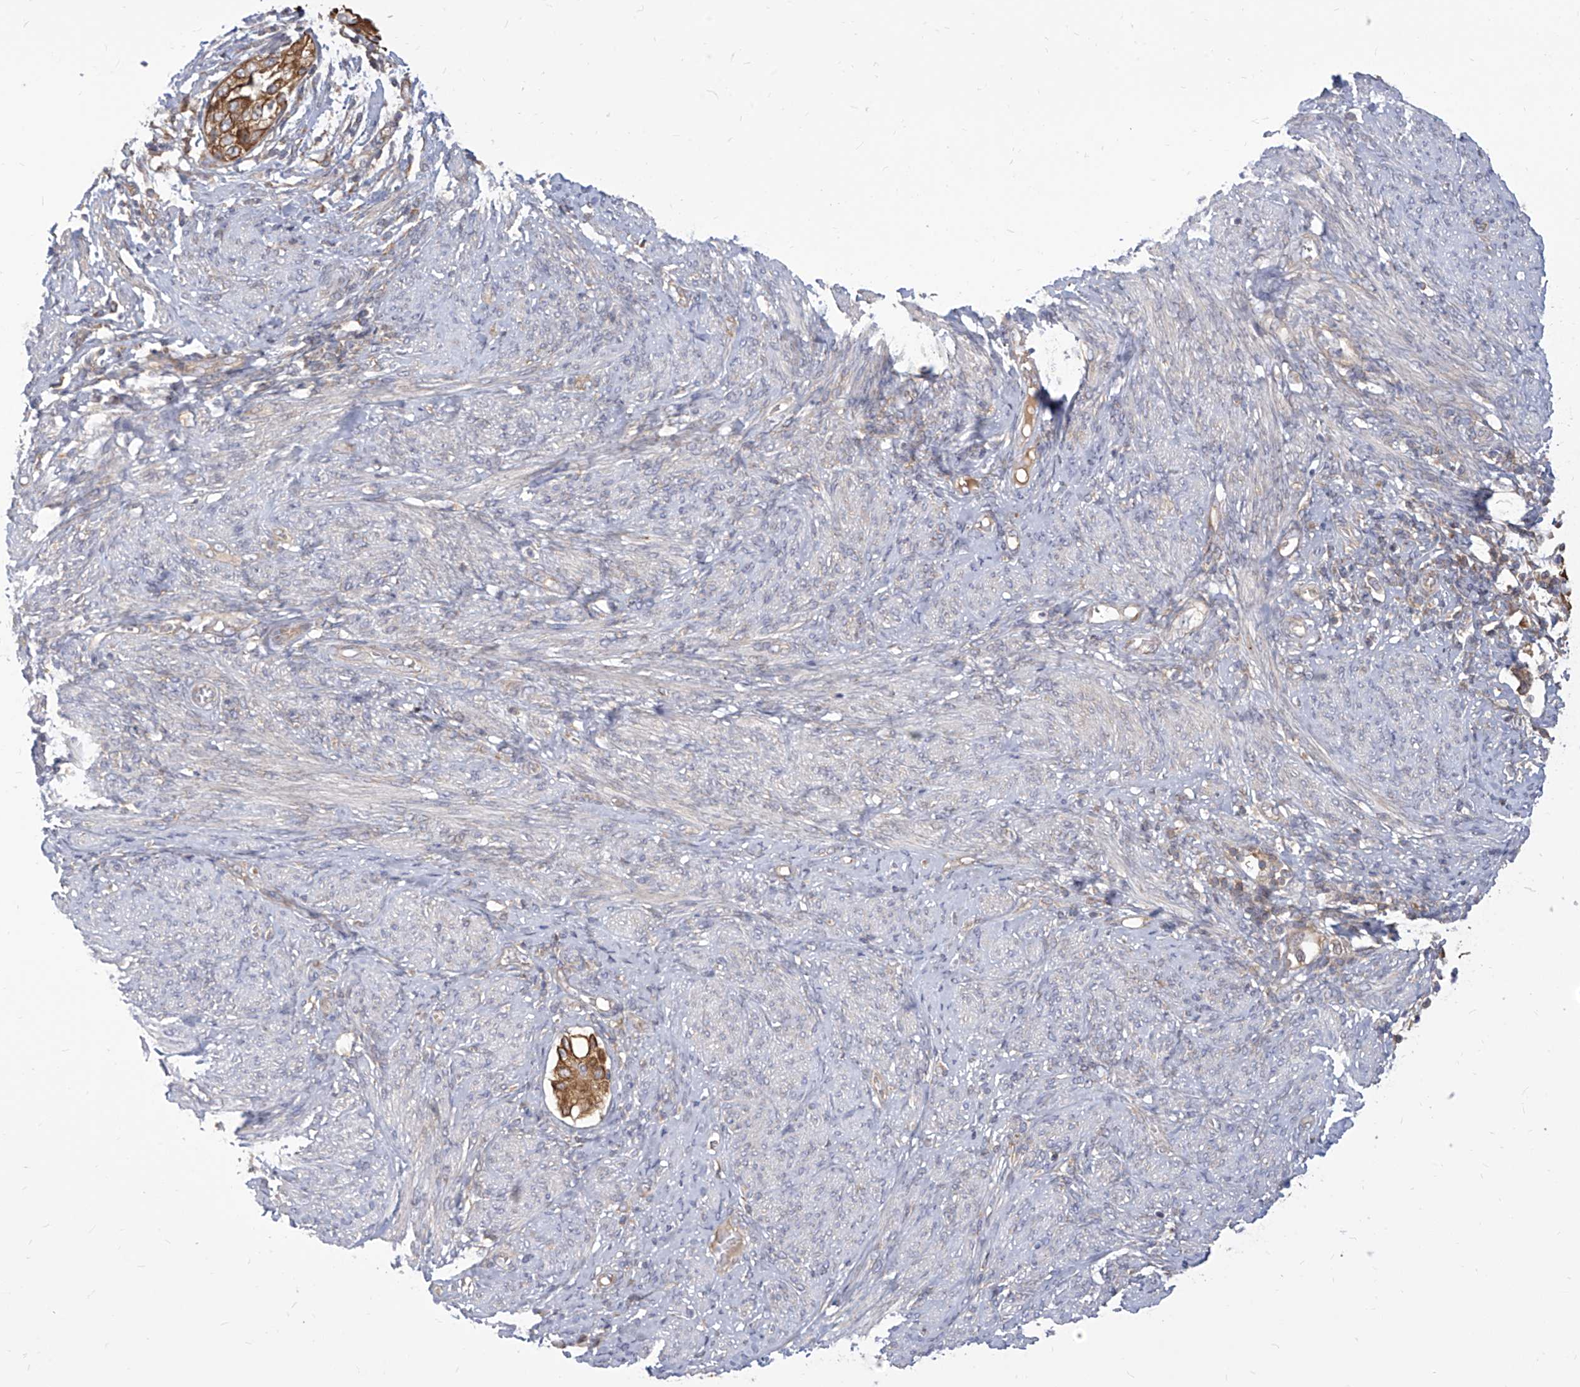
{"staining": {"intensity": "moderate", "quantity": ">75%", "location": "cytoplasmic/membranous"}, "tissue": "endometrial cancer", "cell_type": "Tumor cells", "image_type": "cancer", "snomed": [{"axis": "morphology", "description": "Adenocarcinoma, NOS"}, {"axis": "topography", "description": "Endometrium"}], "caption": "IHC micrograph of neoplastic tissue: human endometrial cancer stained using immunohistochemistry (IHC) demonstrates medium levels of moderate protein expression localized specifically in the cytoplasmic/membranous of tumor cells, appearing as a cytoplasmic/membranous brown color.", "gene": "FAM83B", "patient": {"sex": "female", "age": 85}}